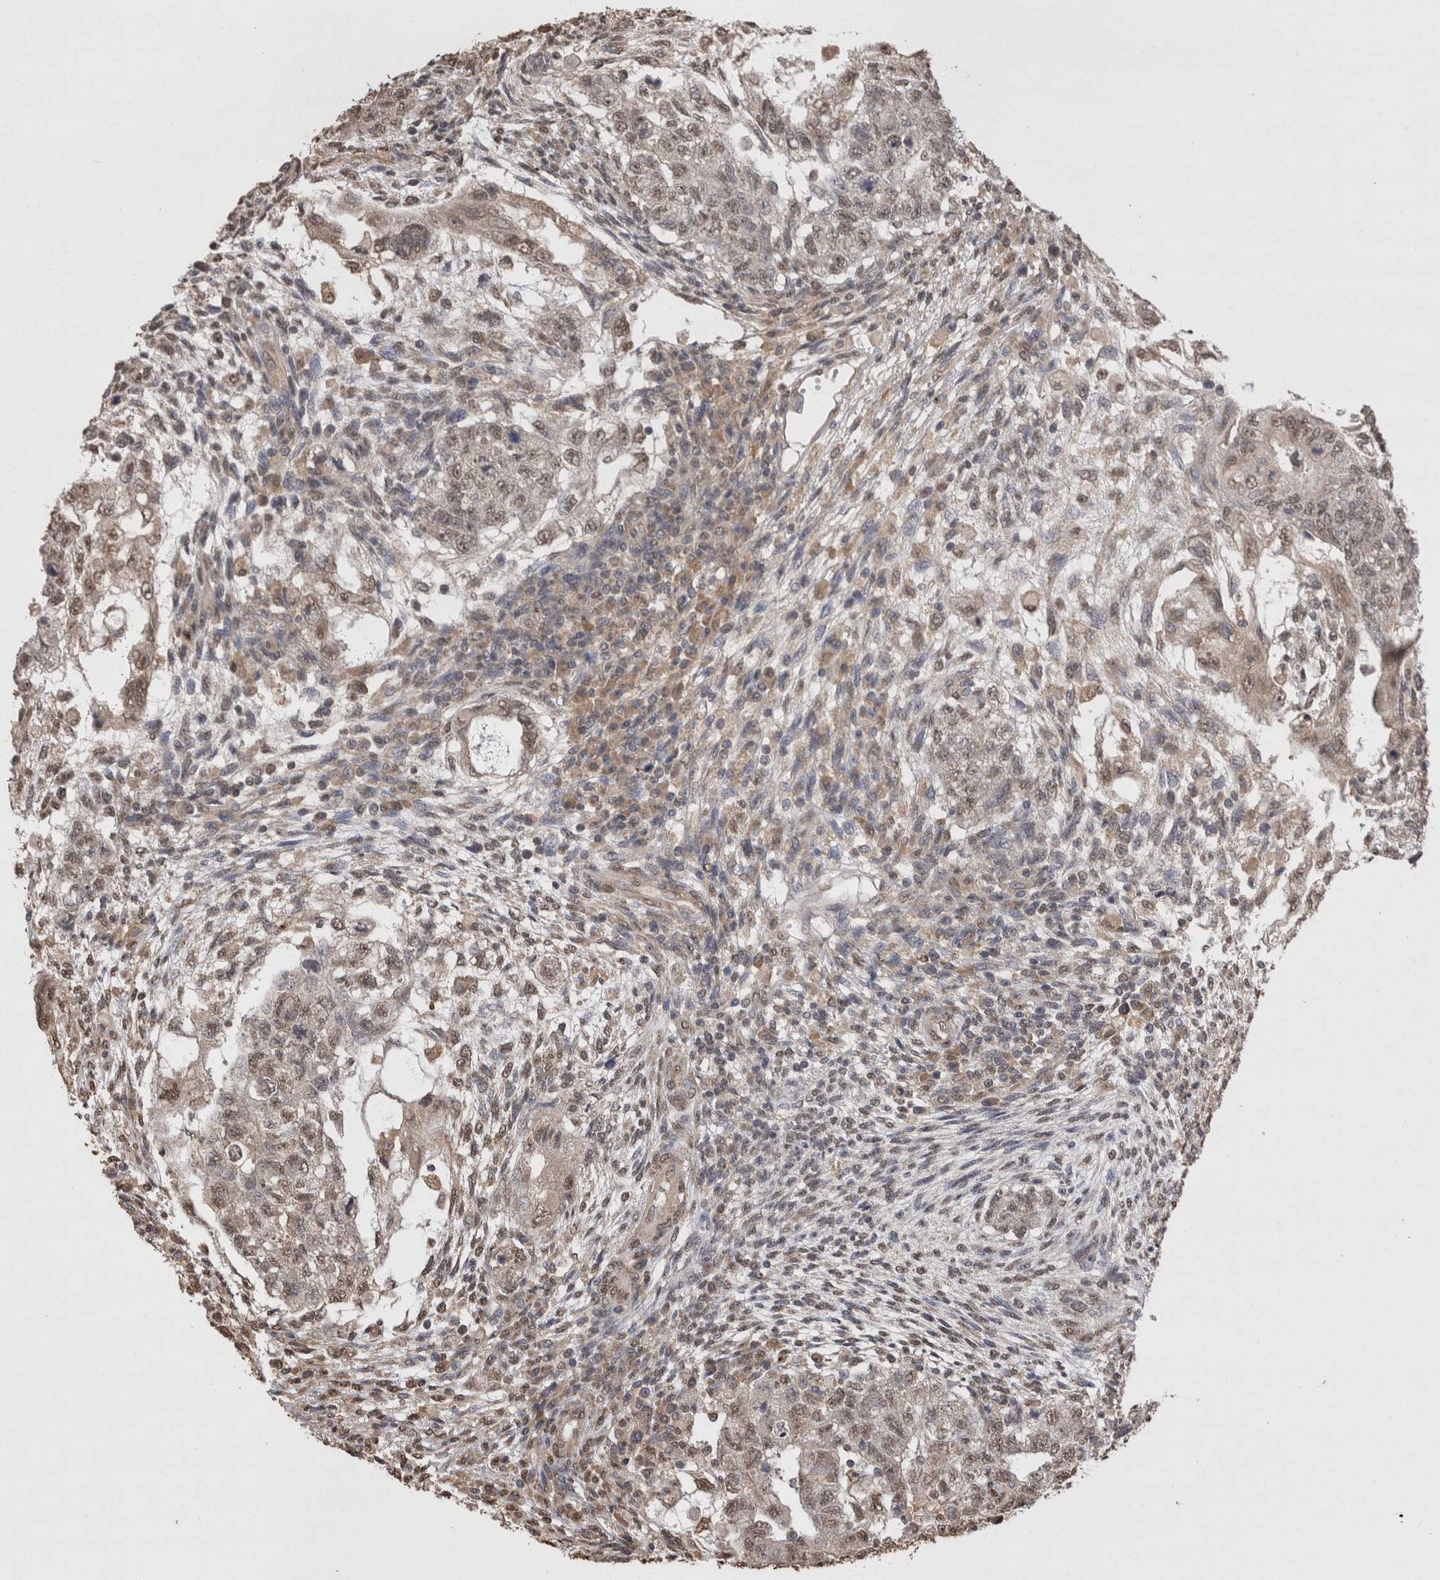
{"staining": {"intensity": "weak", "quantity": ">75%", "location": "nuclear"}, "tissue": "testis cancer", "cell_type": "Tumor cells", "image_type": "cancer", "snomed": [{"axis": "morphology", "description": "Normal tissue, NOS"}, {"axis": "morphology", "description": "Carcinoma, Embryonal, NOS"}, {"axis": "topography", "description": "Testis"}], "caption": "Embryonal carcinoma (testis) tissue displays weak nuclear expression in about >75% of tumor cells", "gene": "GRK5", "patient": {"sex": "male", "age": 36}}